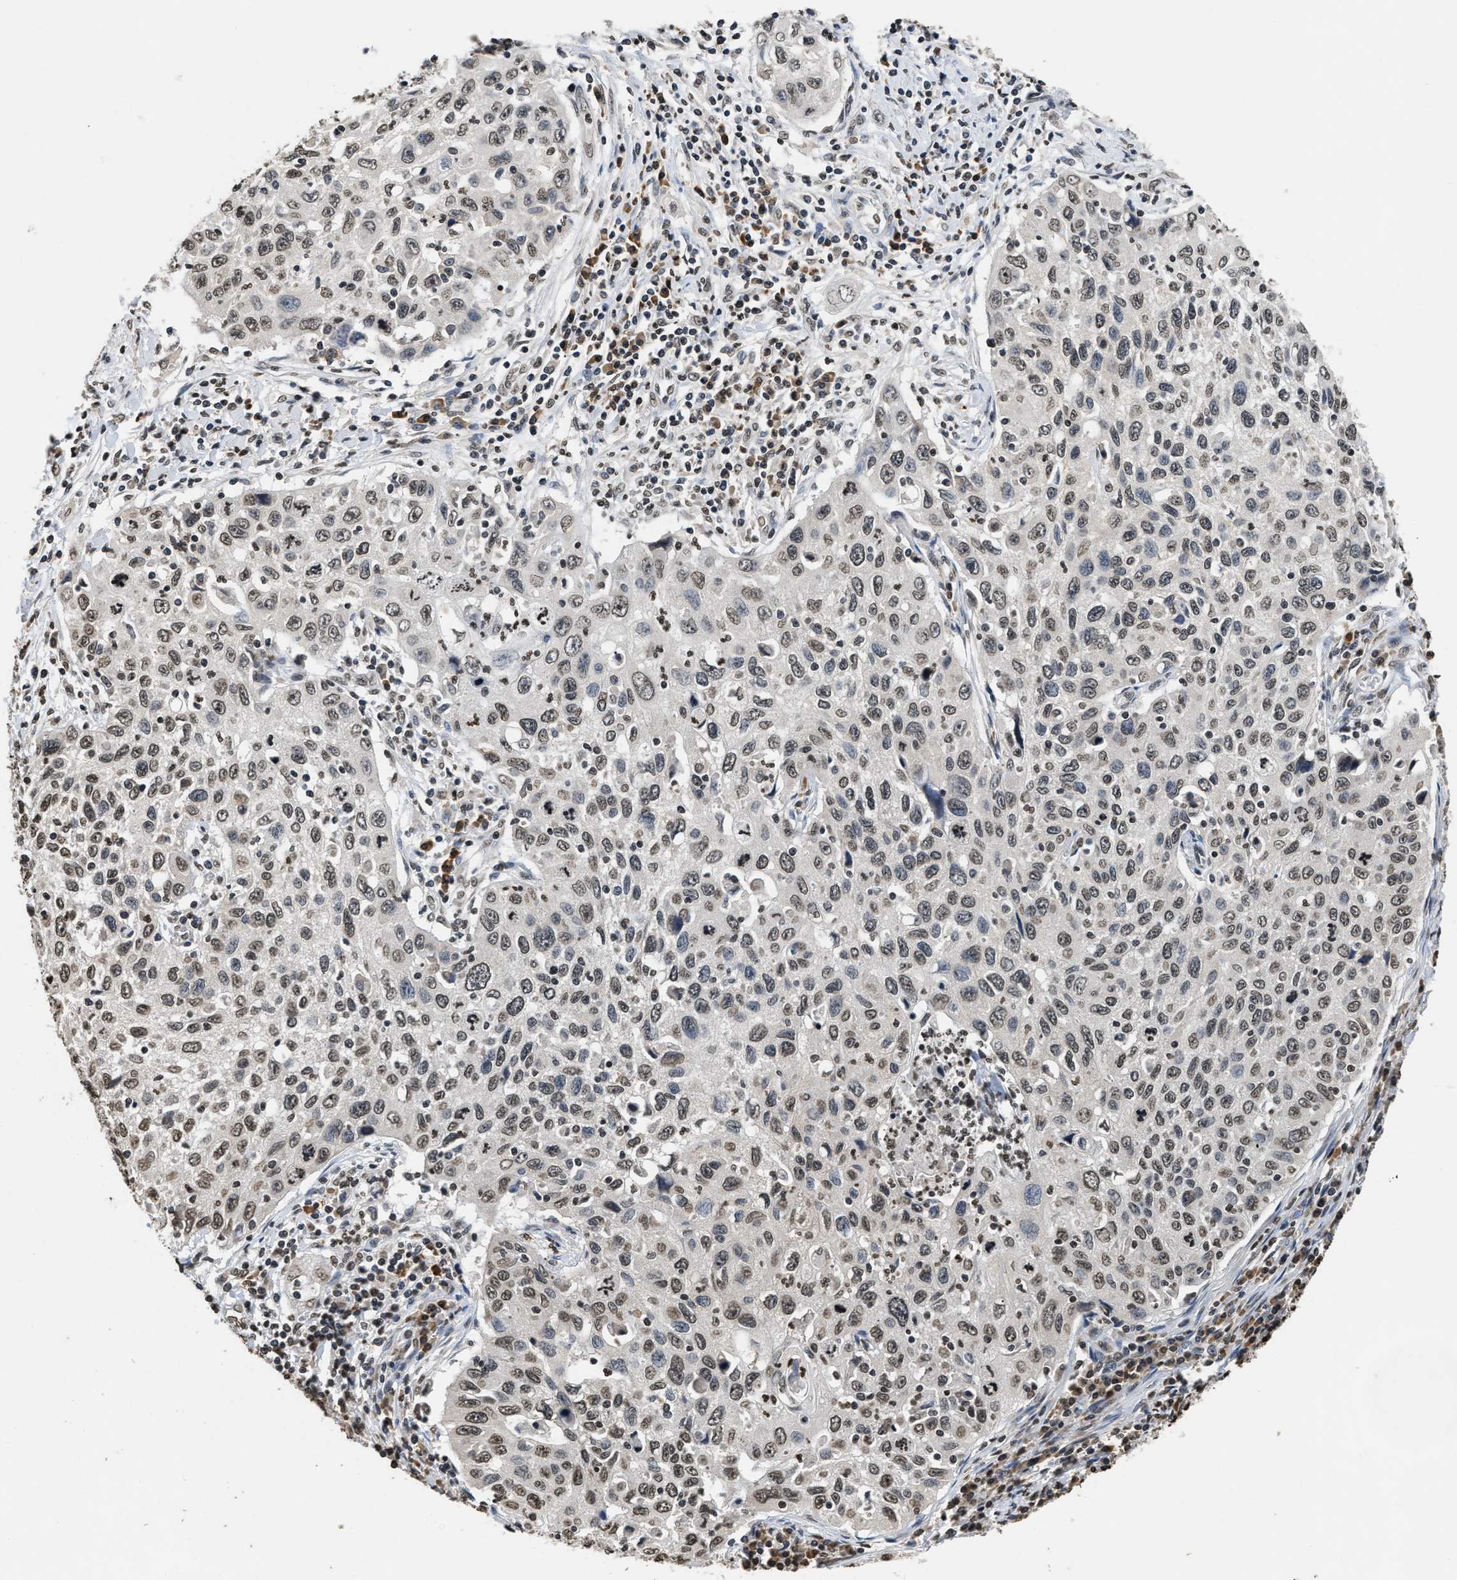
{"staining": {"intensity": "weak", "quantity": ">75%", "location": "nuclear"}, "tissue": "cervical cancer", "cell_type": "Tumor cells", "image_type": "cancer", "snomed": [{"axis": "morphology", "description": "Squamous cell carcinoma, NOS"}, {"axis": "topography", "description": "Cervix"}], "caption": "Cervical cancer (squamous cell carcinoma) stained for a protein demonstrates weak nuclear positivity in tumor cells.", "gene": "DNASE1L3", "patient": {"sex": "female", "age": 53}}